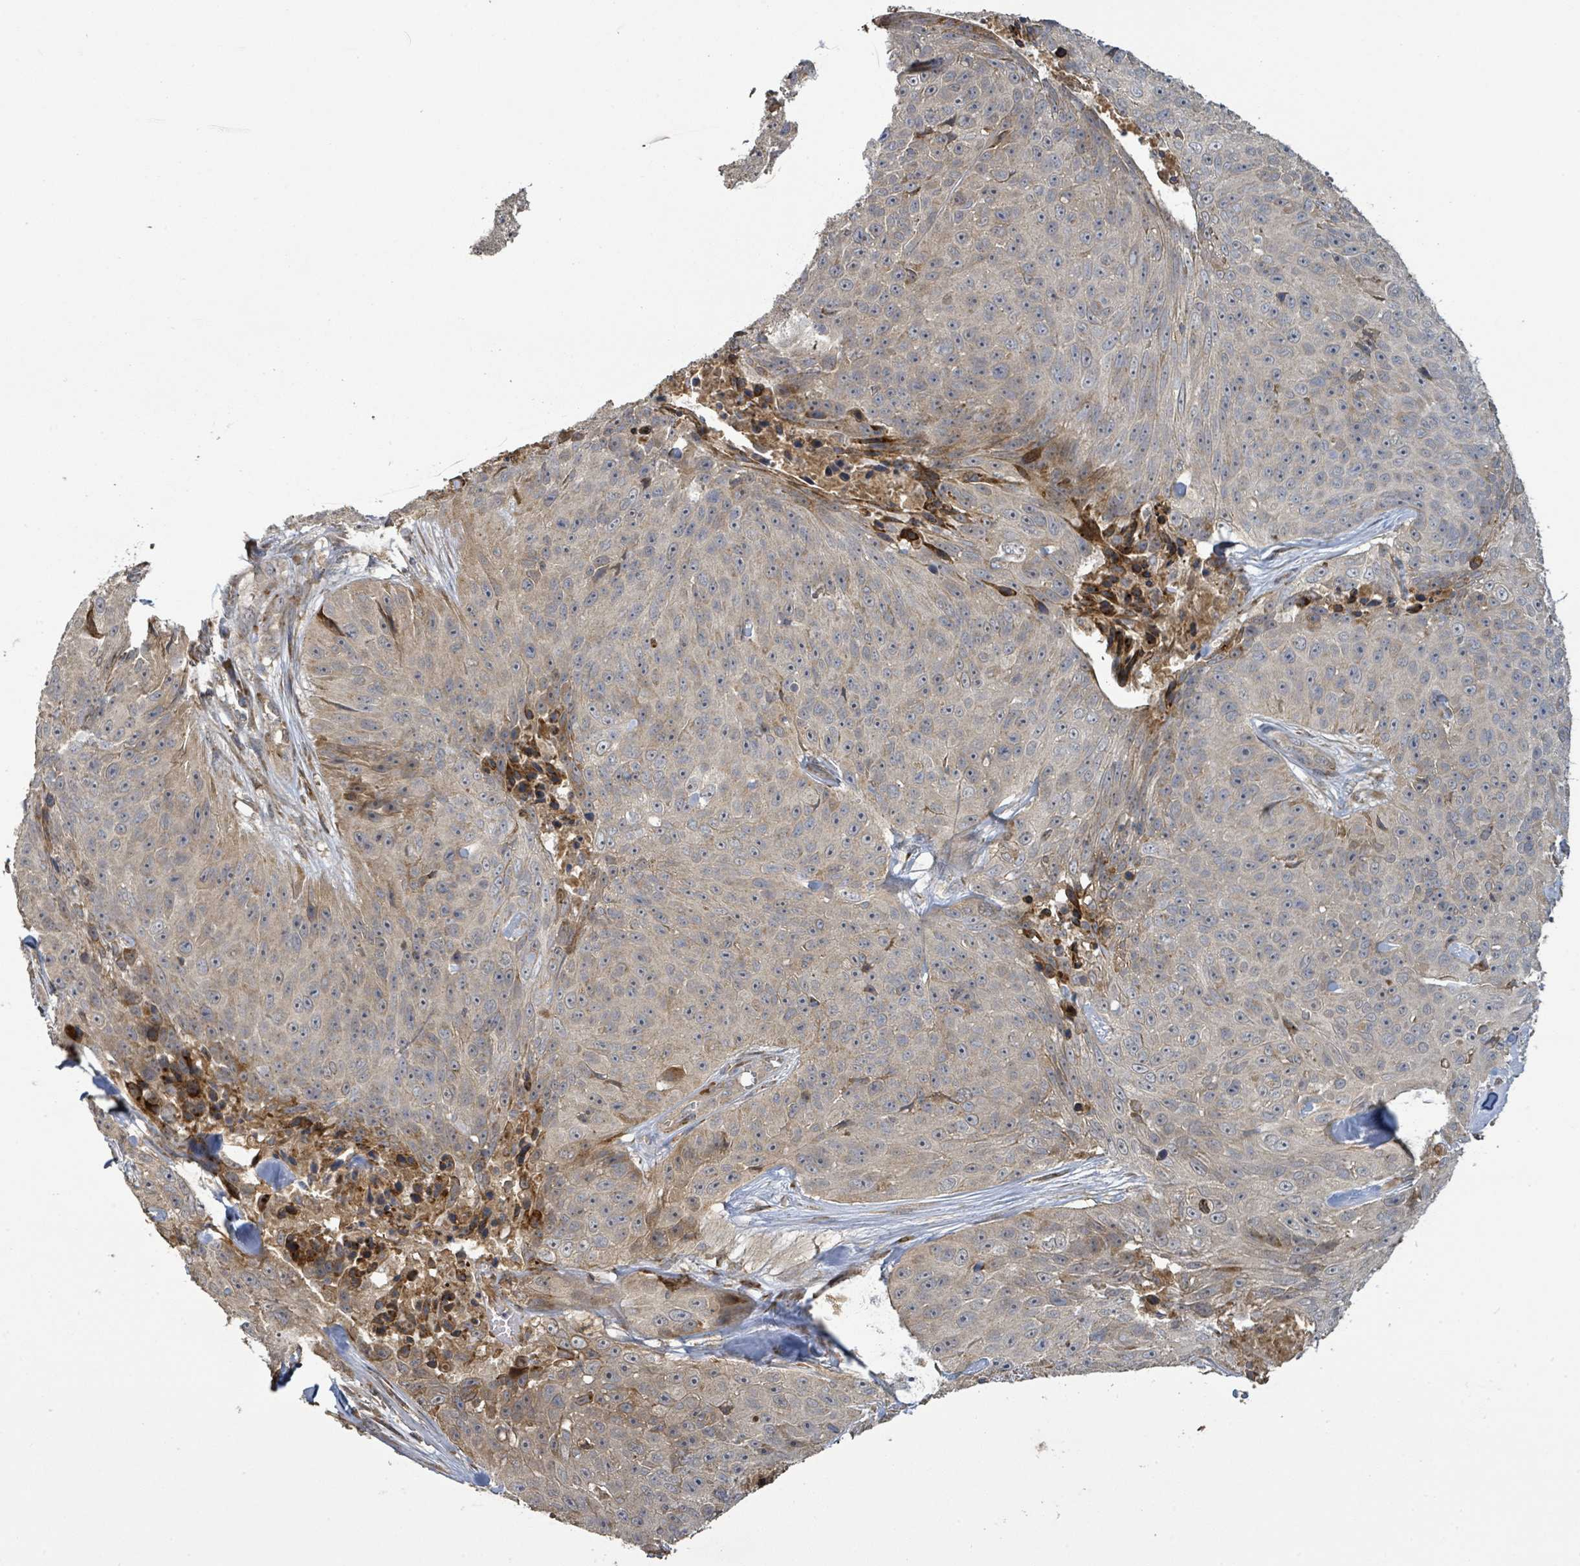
{"staining": {"intensity": "moderate", "quantity": "<25%", "location": "cytoplasmic/membranous"}, "tissue": "skin cancer", "cell_type": "Tumor cells", "image_type": "cancer", "snomed": [{"axis": "morphology", "description": "Squamous cell carcinoma, NOS"}, {"axis": "topography", "description": "Skin"}], "caption": "High-power microscopy captured an immunohistochemistry photomicrograph of squamous cell carcinoma (skin), revealing moderate cytoplasmic/membranous expression in approximately <25% of tumor cells.", "gene": "STARD4", "patient": {"sex": "female", "age": 87}}